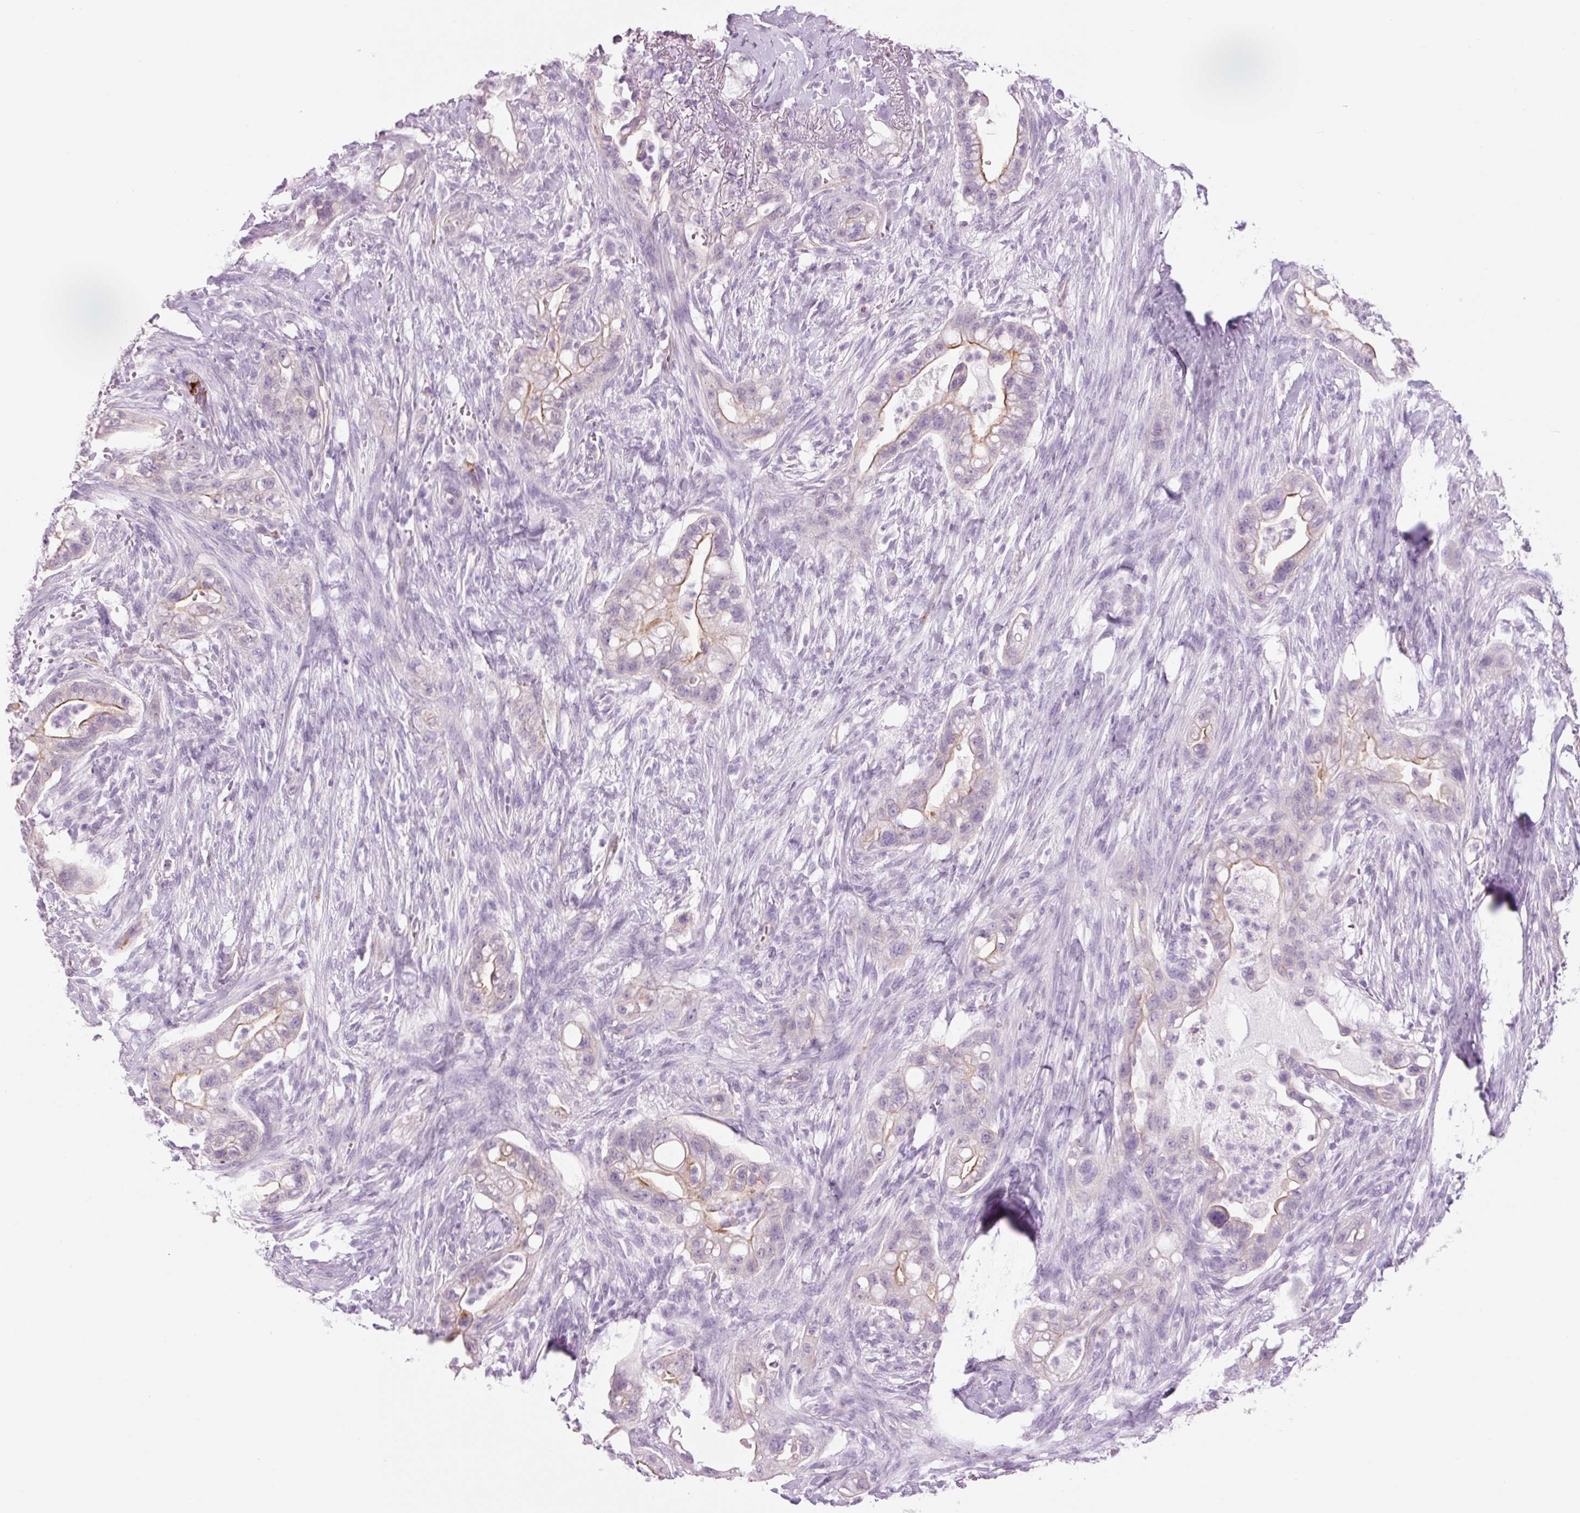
{"staining": {"intensity": "moderate", "quantity": "<25%", "location": "cytoplasmic/membranous"}, "tissue": "pancreatic cancer", "cell_type": "Tumor cells", "image_type": "cancer", "snomed": [{"axis": "morphology", "description": "Adenocarcinoma, NOS"}, {"axis": "topography", "description": "Pancreas"}], "caption": "Pancreatic cancer (adenocarcinoma) stained for a protein shows moderate cytoplasmic/membranous positivity in tumor cells.", "gene": "HSPA4L", "patient": {"sex": "male", "age": 44}}